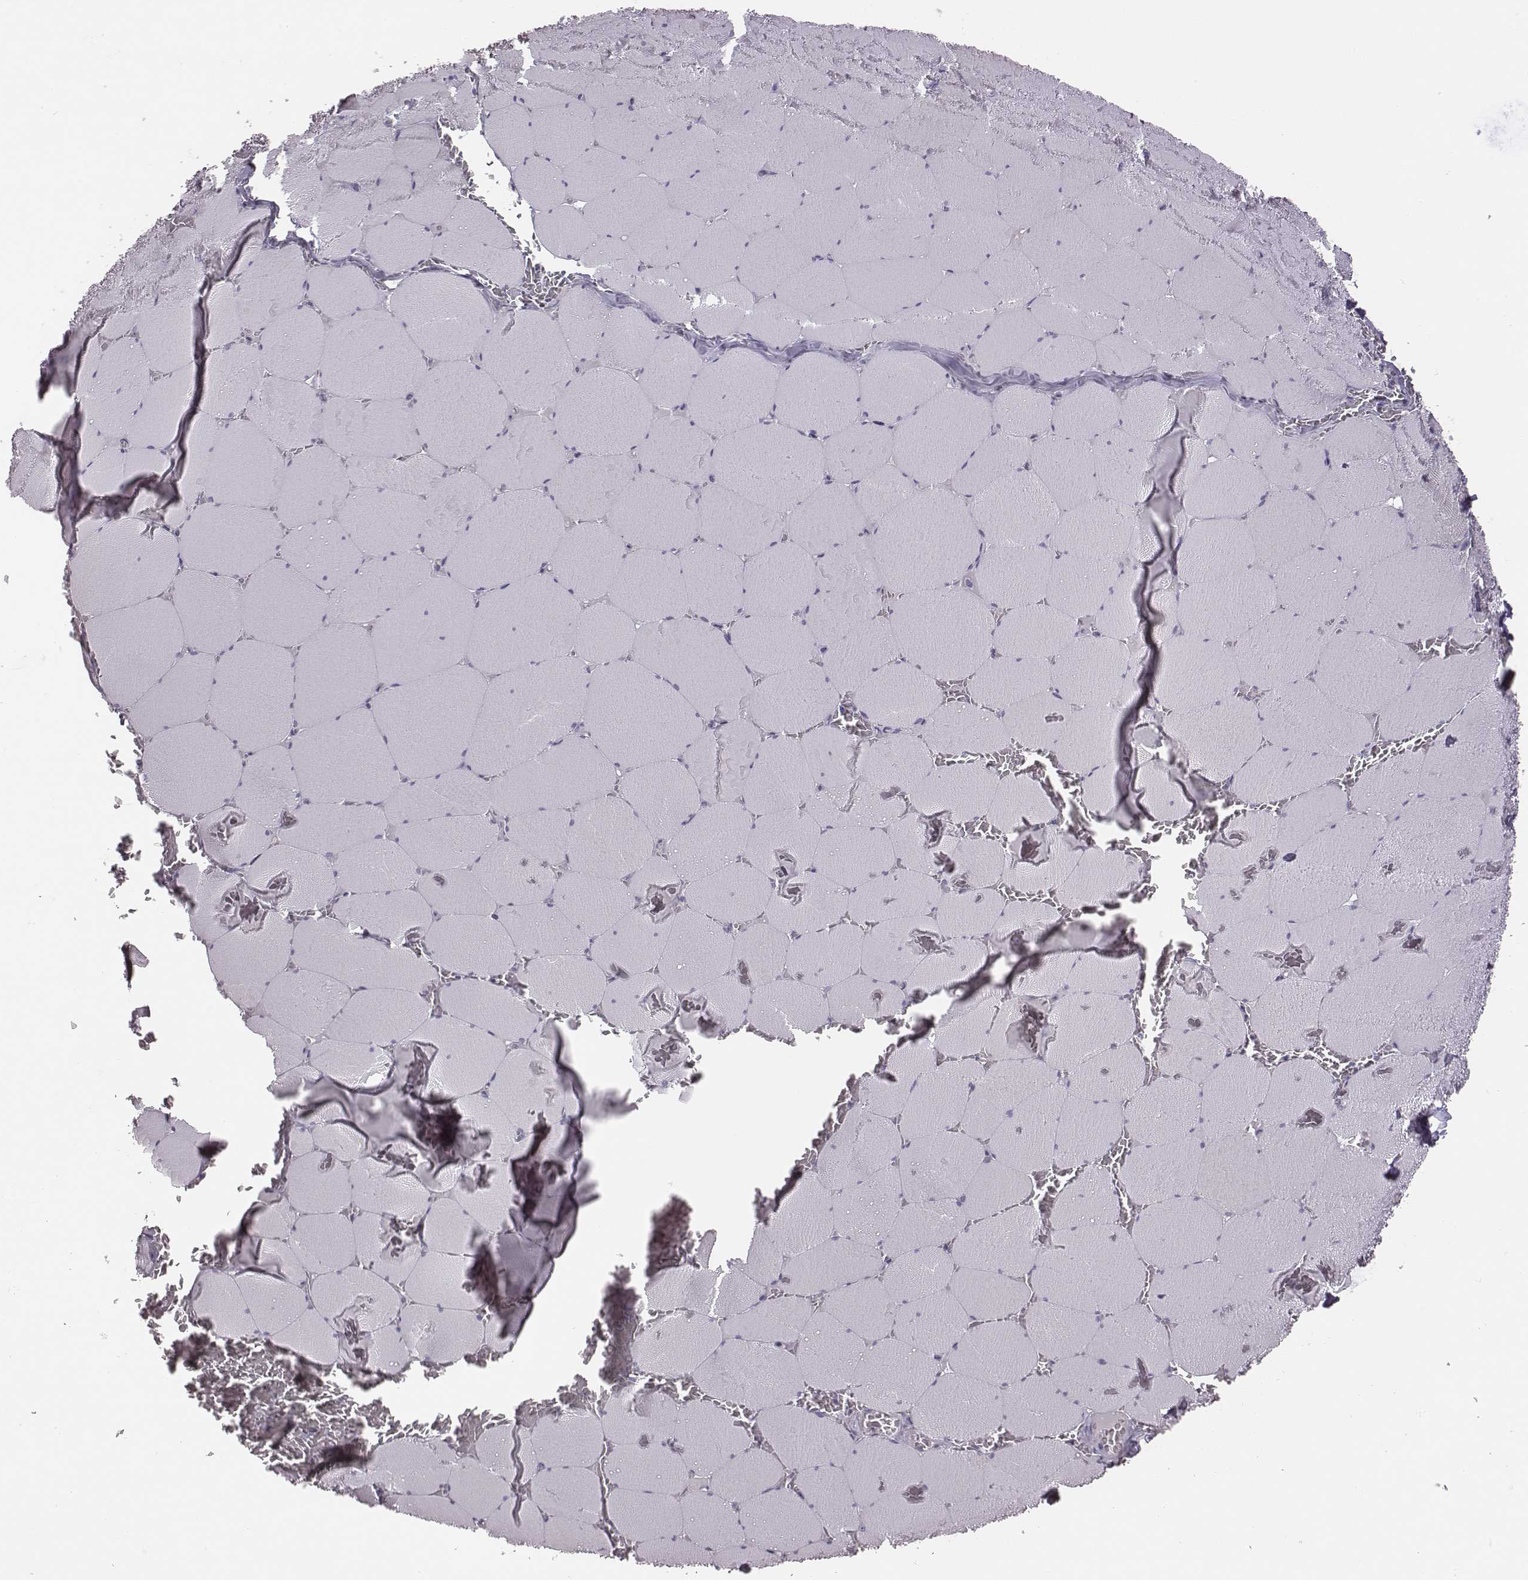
{"staining": {"intensity": "negative", "quantity": "none", "location": "none"}, "tissue": "skeletal muscle", "cell_type": "Myocytes", "image_type": "normal", "snomed": [{"axis": "morphology", "description": "Normal tissue, NOS"}, {"axis": "morphology", "description": "Malignant melanoma, Metastatic site"}, {"axis": "topography", "description": "Skeletal muscle"}], "caption": "The image displays no staining of myocytes in normal skeletal muscle. Brightfield microscopy of immunohistochemistry (IHC) stained with DAB (3,3'-diaminobenzidine) (brown) and hematoxylin (blue), captured at high magnification.", "gene": "ENSG00000290147", "patient": {"sex": "male", "age": 50}}